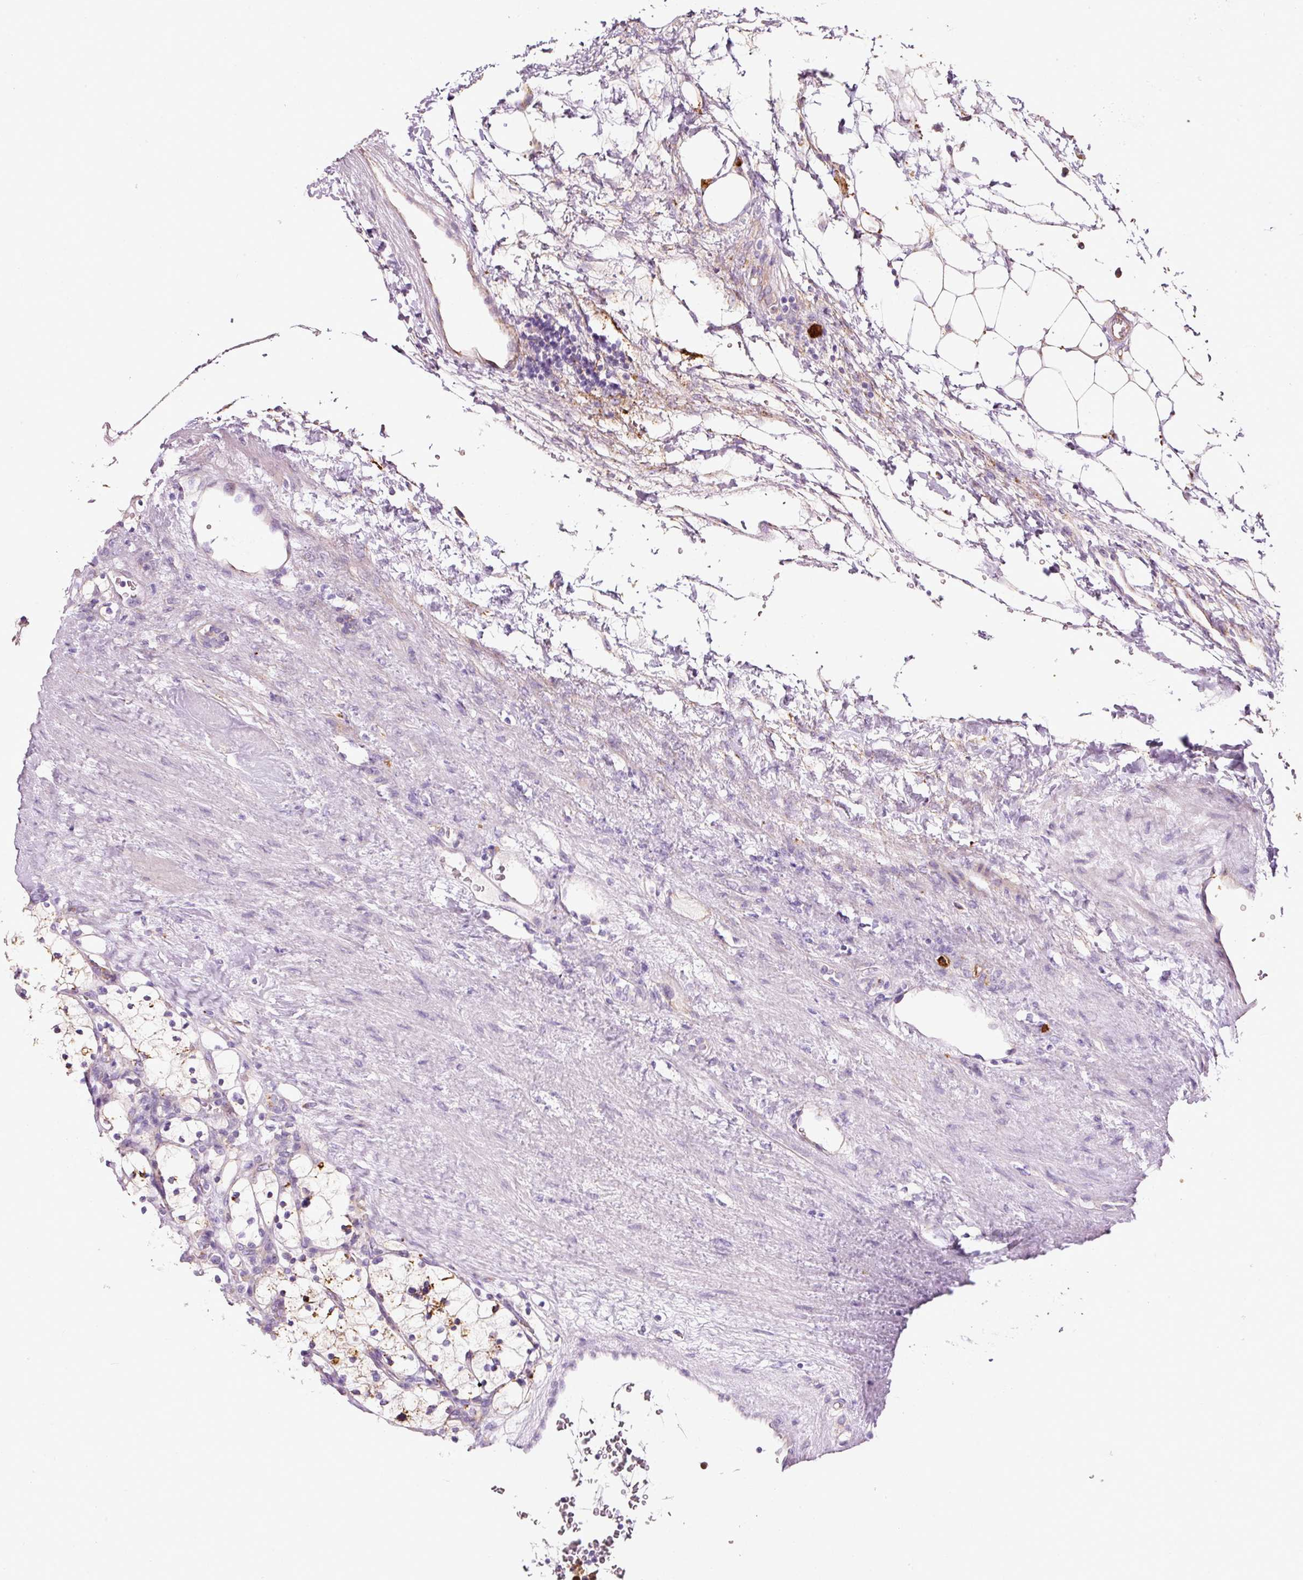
{"staining": {"intensity": "weak", "quantity": "<25%", "location": "cytoplasmic/membranous"}, "tissue": "renal cancer", "cell_type": "Tumor cells", "image_type": "cancer", "snomed": [{"axis": "morphology", "description": "Adenocarcinoma, NOS"}, {"axis": "topography", "description": "Kidney"}], "caption": "The micrograph demonstrates no staining of tumor cells in renal cancer (adenocarcinoma).", "gene": "TMC8", "patient": {"sex": "female", "age": 83}}